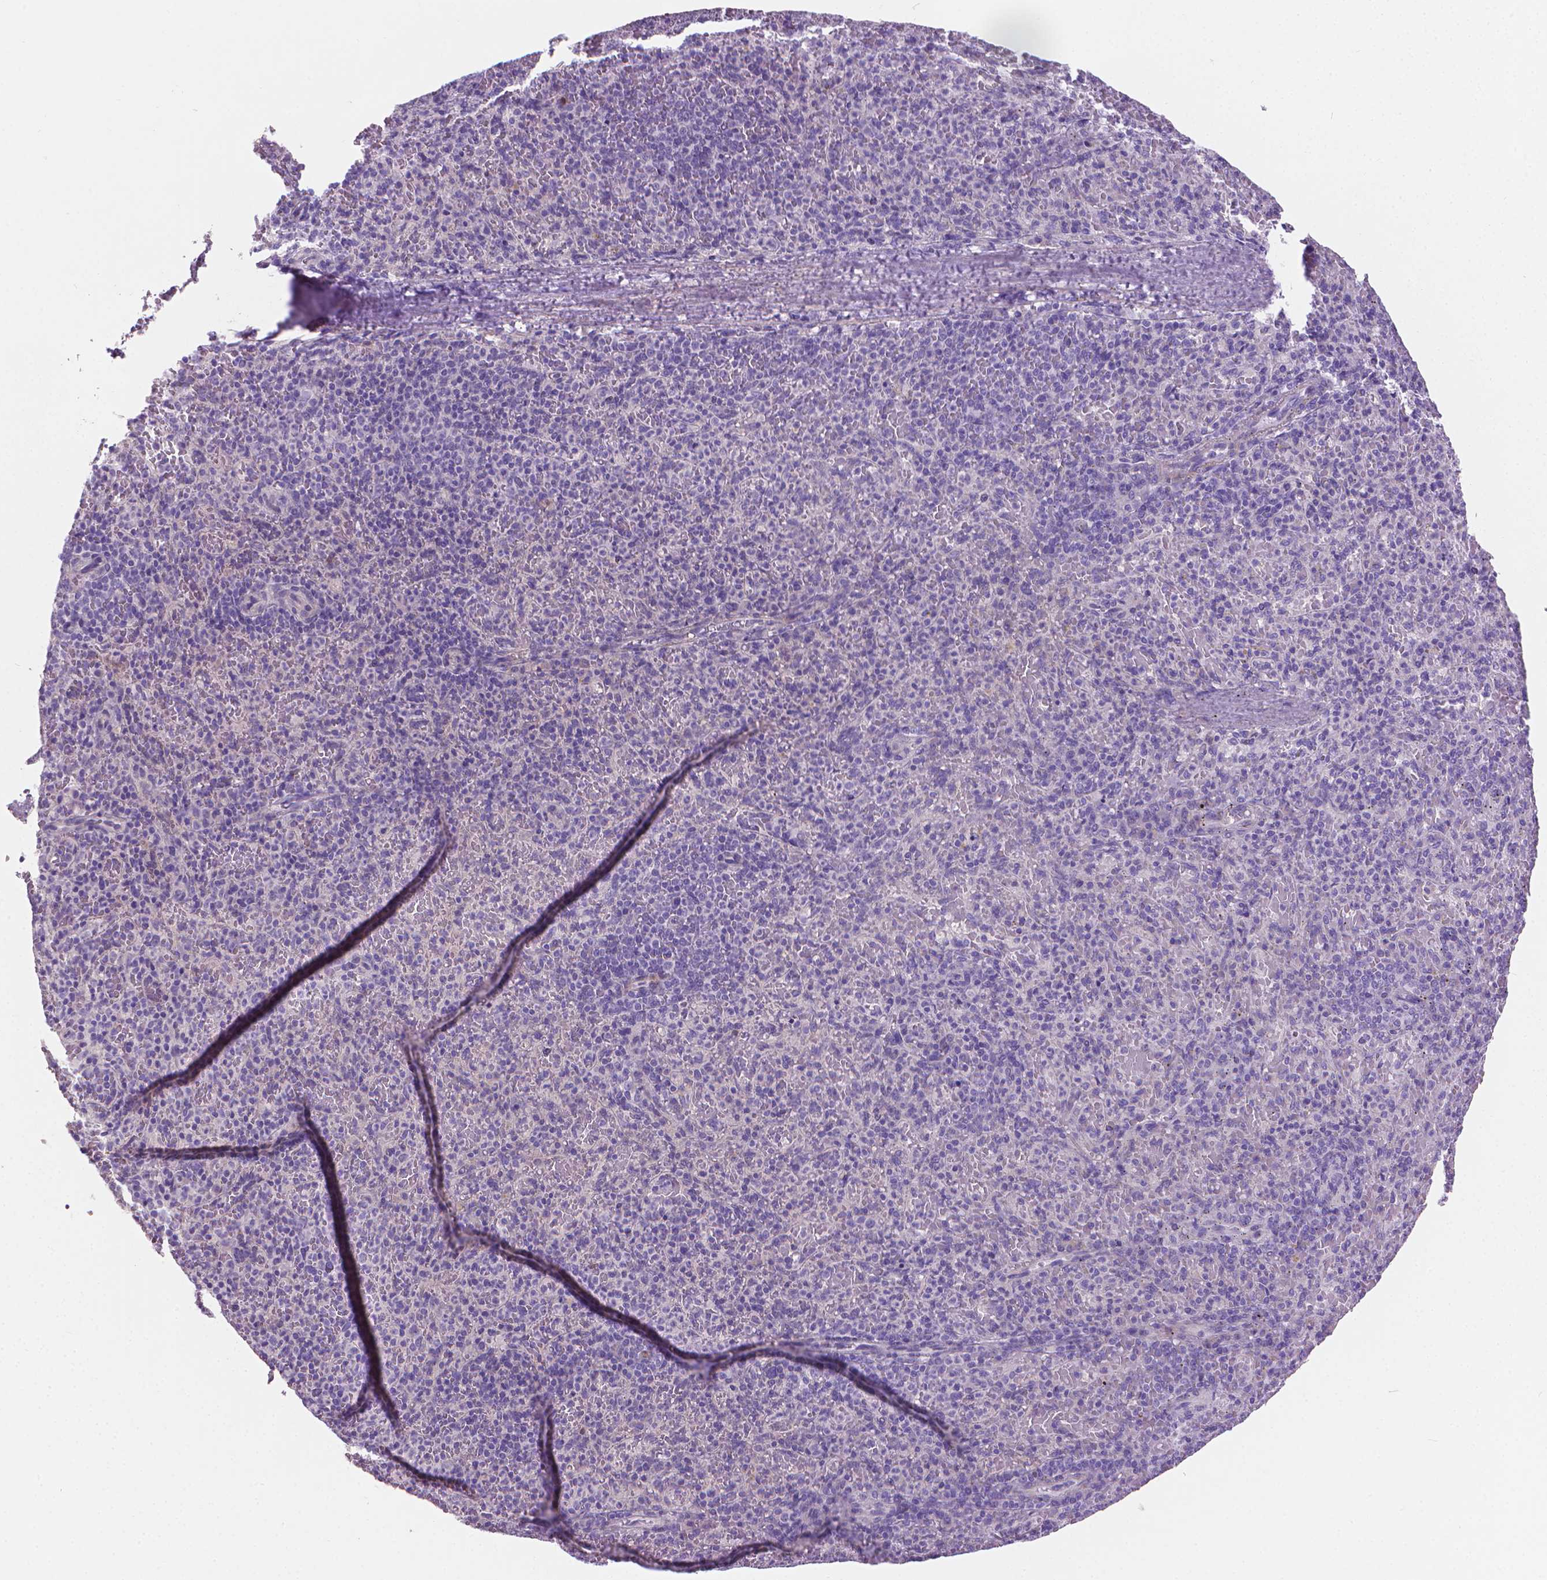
{"staining": {"intensity": "negative", "quantity": "none", "location": "none"}, "tissue": "spleen", "cell_type": "Cells in red pulp", "image_type": "normal", "snomed": [{"axis": "morphology", "description": "Normal tissue, NOS"}, {"axis": "topography", "description": "Spleen"}], "caption": "An immunohistochemistry (IHC) histopathology image of benign spleen is shown. There is no staining in cells in red pulp of spleen.", "gene": "GSDMA", "patient": {"sex": "female", "age": 74}}